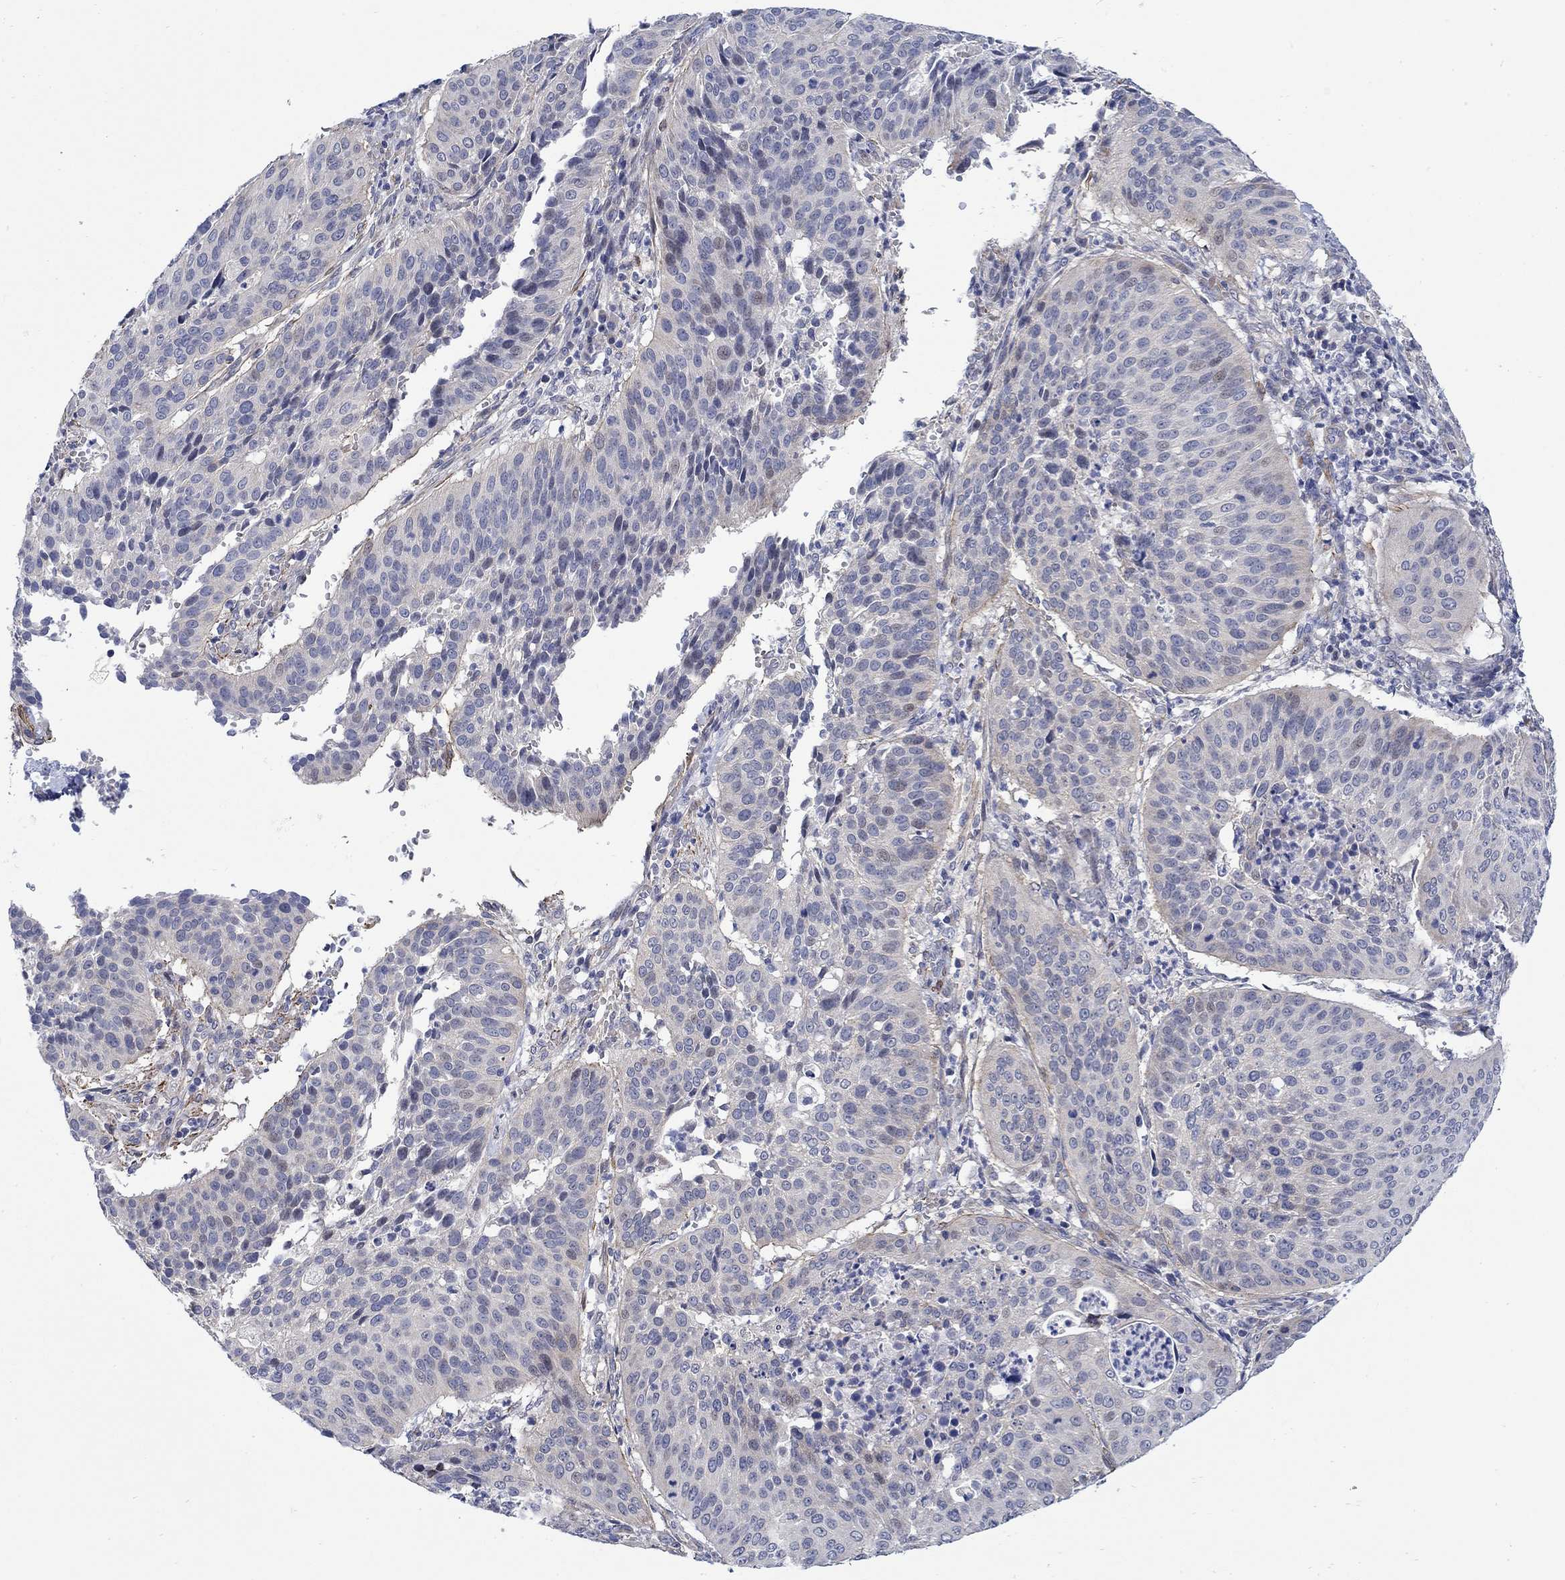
{"staining": {"intensity": "weak", "quantity": "<25%", "location": "cytoplasmic/membranous"}, "tissue": "cervical cancer", "cell_type": "Tumor cells", "image_type": "cancer", "snomed": [{"axis": "morphology", "description": "Normal tissue, NOS"}, {"axis": "morphology", "description": "Squamous cell carcinoma, NOS"}, {"axis": "topography", "description": "Cervix"}], "caption": "The photomicrograph exhibits no staining of tumor cells in cervical cancer (squamous cell carcinoma). Nuclei are stained in blue.", "gene": "SCN7A", "patient": {"sex": "female", "age": 39}}